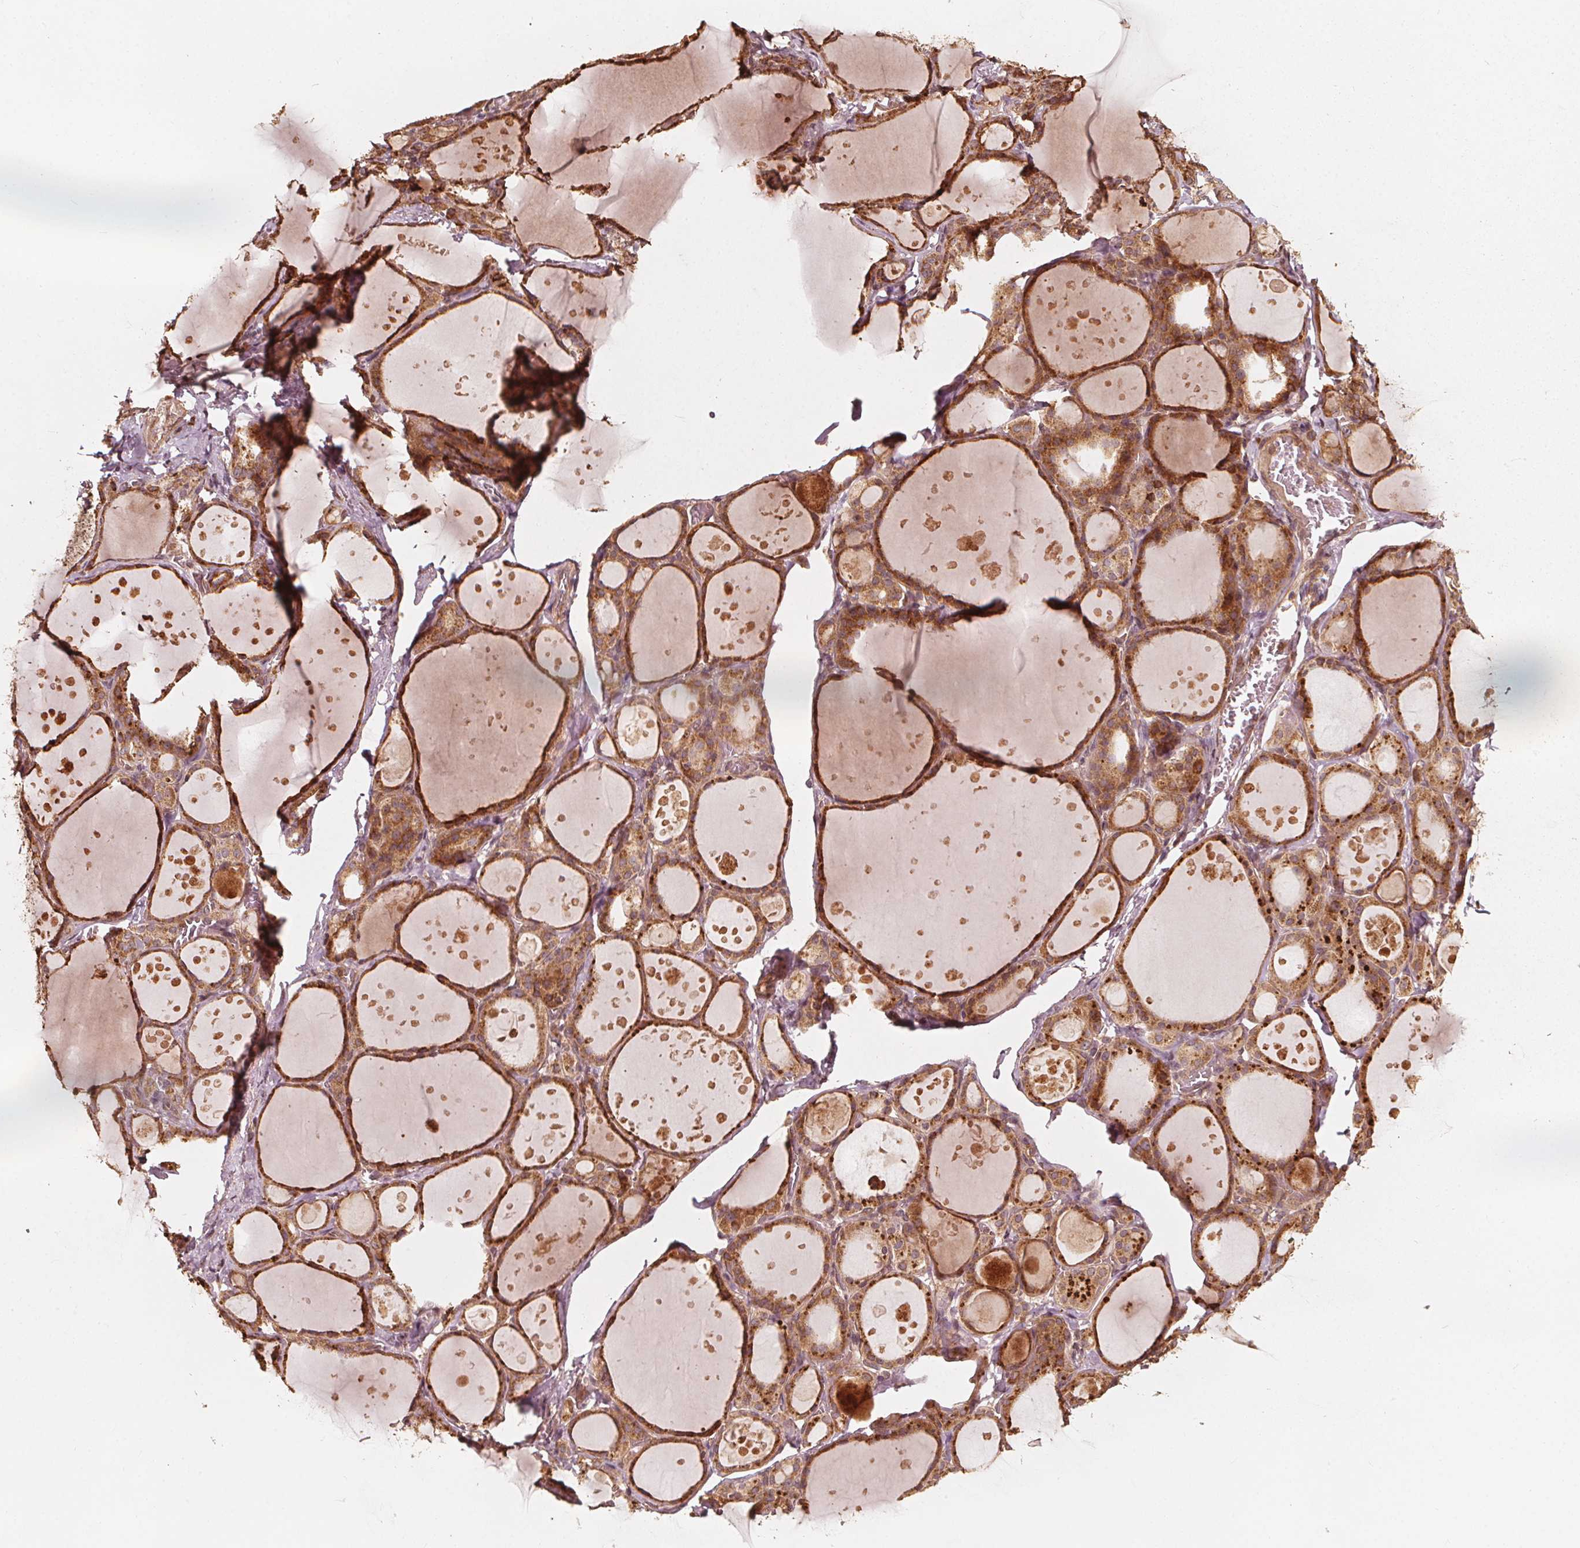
{"staining": {"intensity": "moderate", "quantity": ">75%", "location": "cytoplasmic/membranous"}, "tissue": "thyroid gland", "cell_type": "Glandular cells", "image_type": "normal", "snomed": [{"axis": "morphology", "description": "Normal tissue, NOS"}, {"axis": "topography", "description": "Thyroid gland"}], "caption": "Moderate cytoplasmic/membranous staining is seen in about >75% of glandular cells in normal thyroid gland.", "gene": "NPC1", "patient": {"sex": "male", "age": 68}}